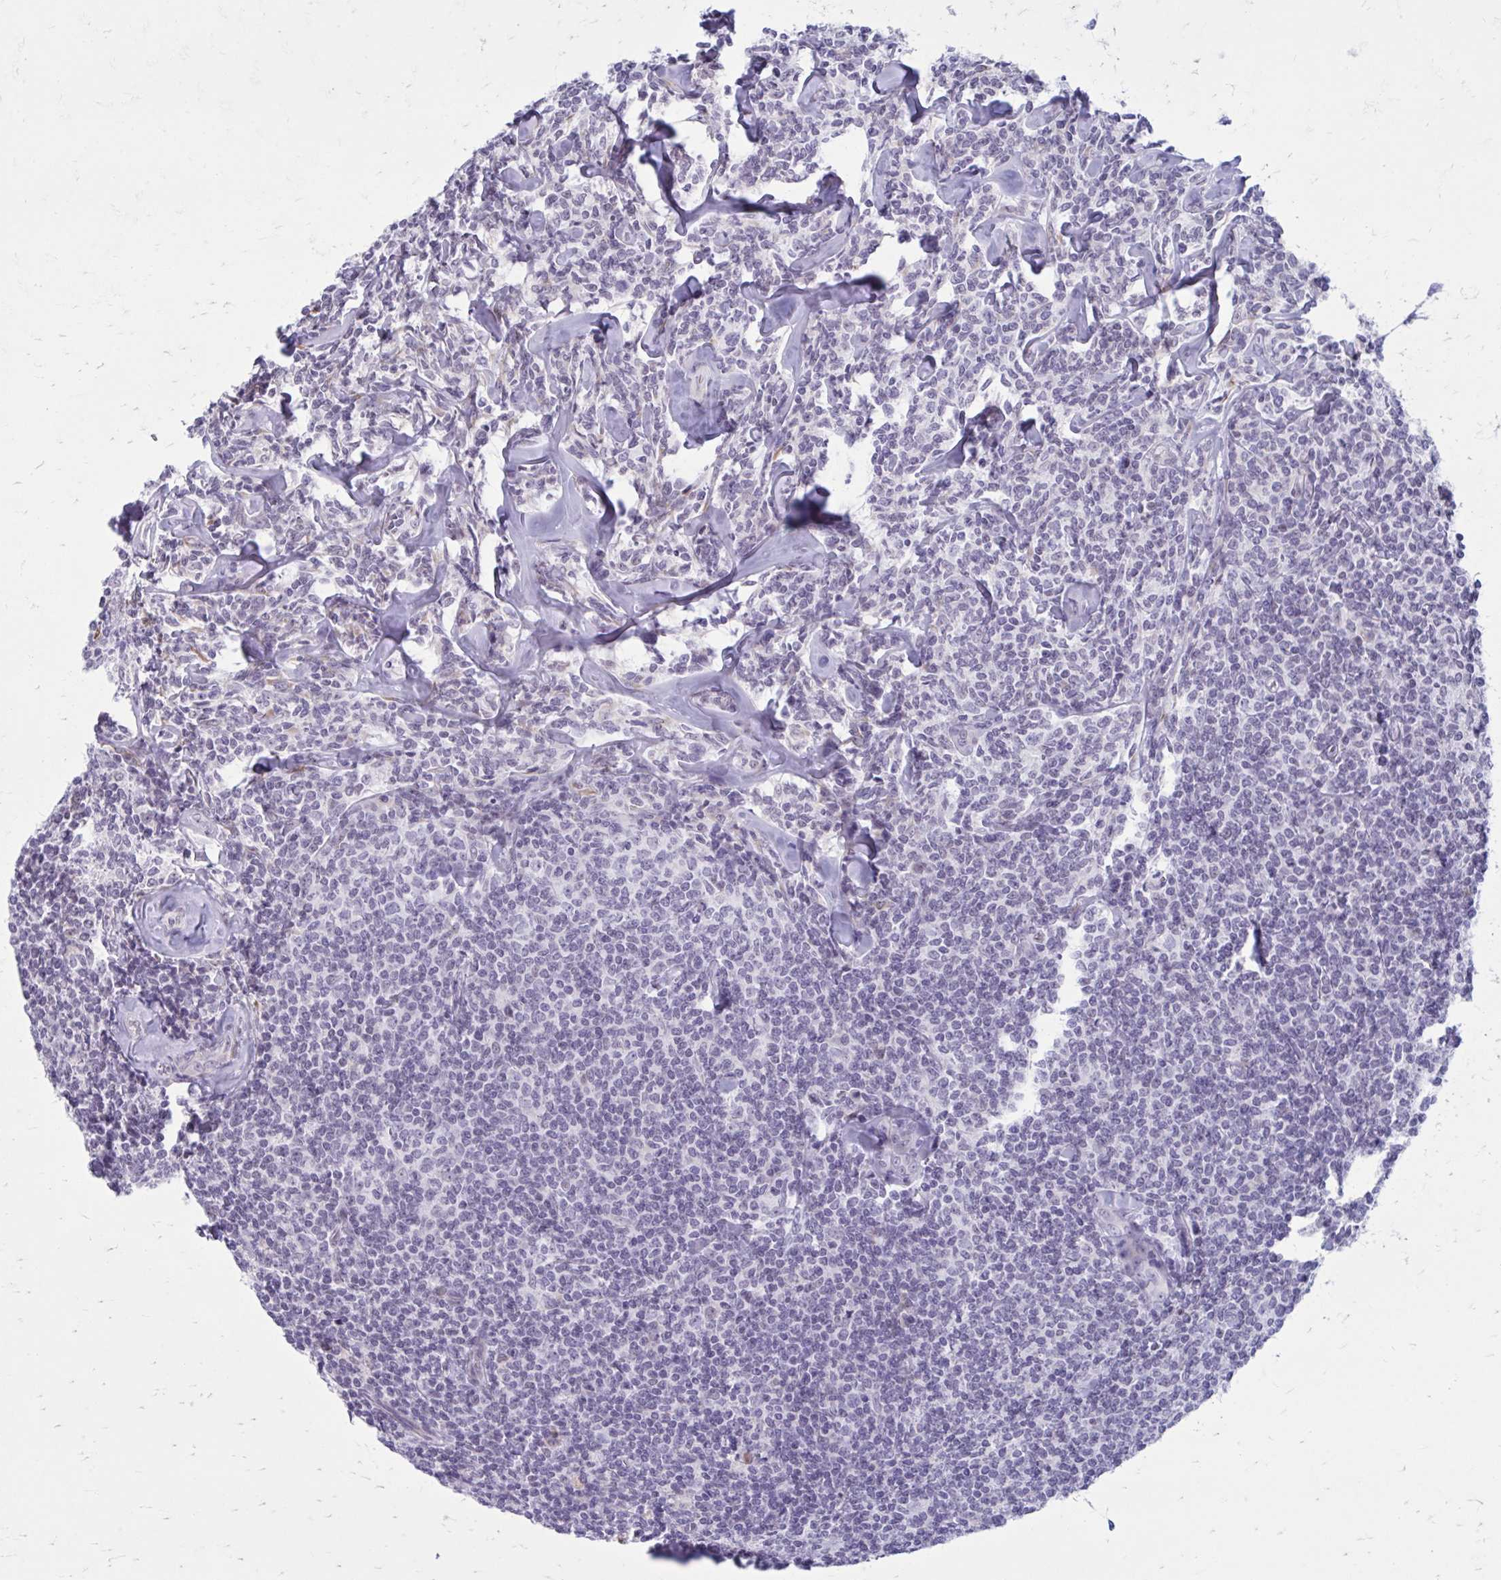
{"staining": {"intensity": "negative", "quantity": "none", "location": "none"}, "tissue": "lymphoma", "cell_type": "Tumor cells", "image_type": "cancer", "snomed": [{"axis": "morphology", "description": "Malignant lymphoma, non-Hodgkin's type, Low grade"}, {"axis": "topography", "description": "Lymph node"}], "caption": "Immunohistochemistry of lymphoma demonstrates no positivity in tumor cells.", "gene": "PROSER1", "patient": {"sex": "female", "age": 56}}